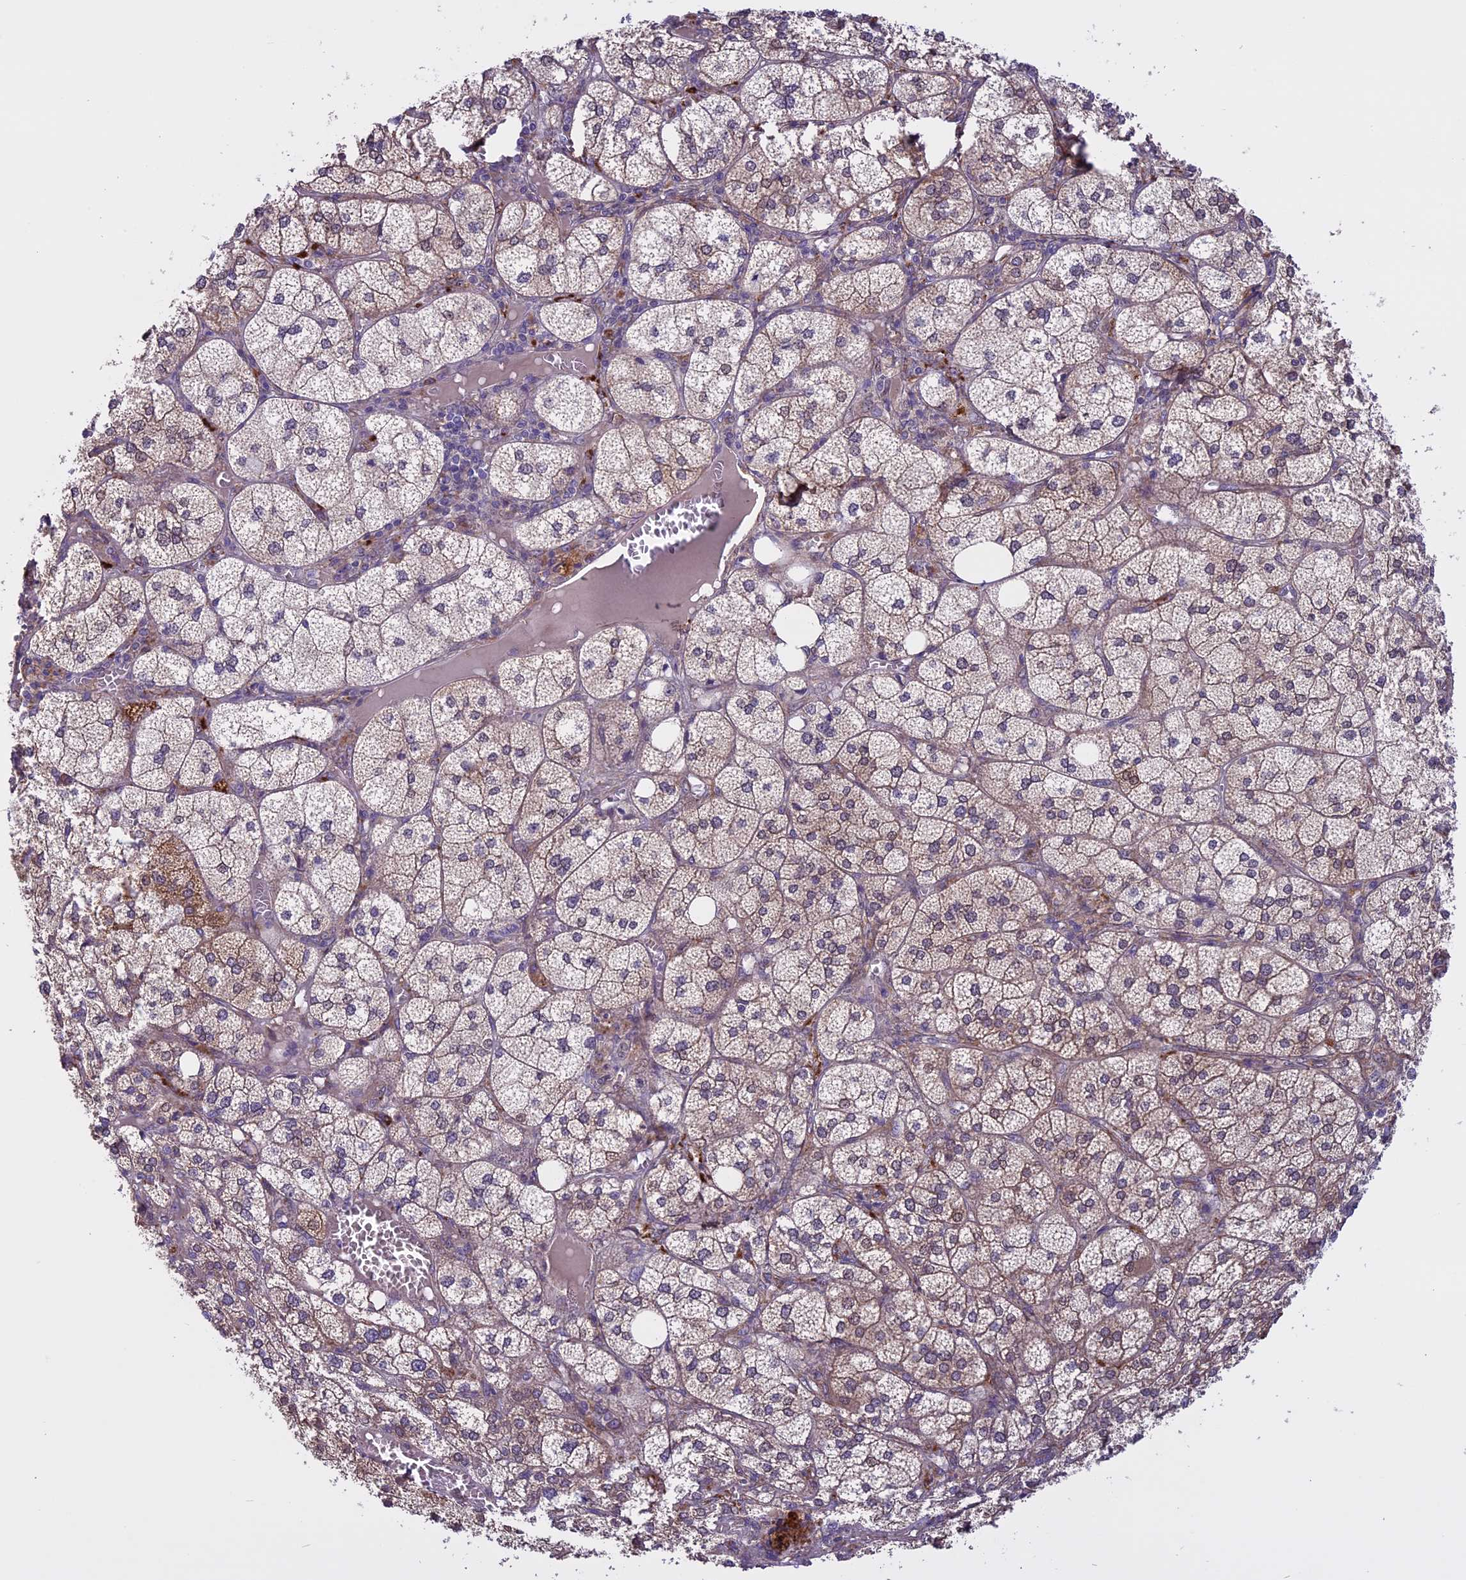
{"staining": {"intensity": "strong", "quantity": "25%-75%", "location": "cytoplasmic/membranous"}, "tissue": "adrenal gland", "cell_type": "Glandular cells", "image_type": "normal", "snomed": [{"axis": "morphology", "description": "Normal tissue, NOS"}, {"axis": "topography", "description": "Adrenal gland"}], "caption": "Normal adrenal gland was stained to show a protein in brown. There is high levels of strong cytoplasmic/membranous expression in approximately 25%-75% of glandular cells. (DAB = brown stain, brightfield microscopy at high magnification).", "gene": "DCTN5", "patient": {"sex": "female", "age": 61}}